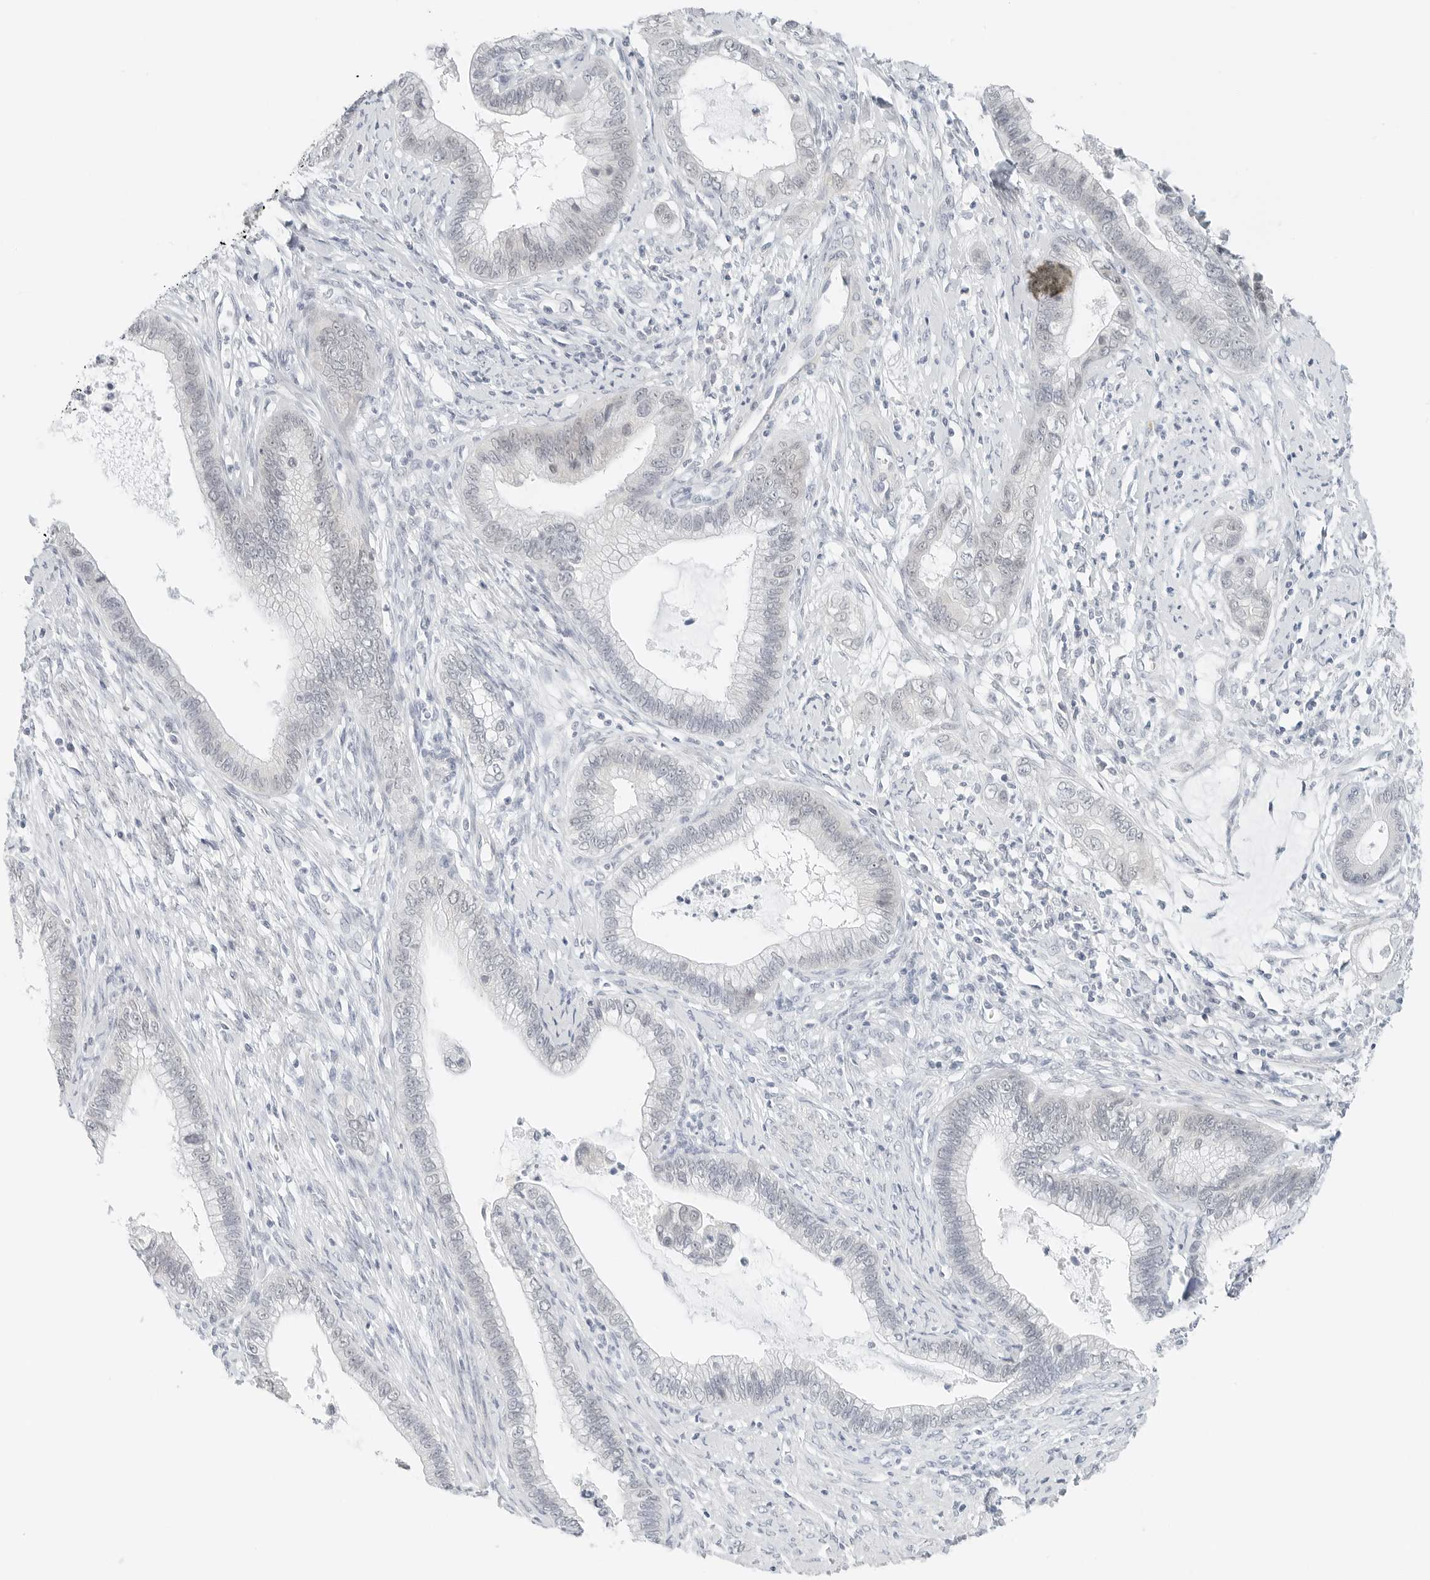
{"staining": {"intensity": "negative", "quantity": "none", "location": "none"}, "tissue": "cervical cancer", "cell_type": "Tumor cells", "image_type": "cancer", "snomed": [{"axis": "morphology", "description": "Adenocarcinoma, NOS"}, {"axis": "topography", "description": "Cervix"}], "caption": "This is a photomicrograph of immunohistochemistry (IHC) staining of cervical adenocarcinoma, which shows no positivity in tumor cells.", "gene": "CCSAP", "patient": {"sex": "female", "age": 44}}